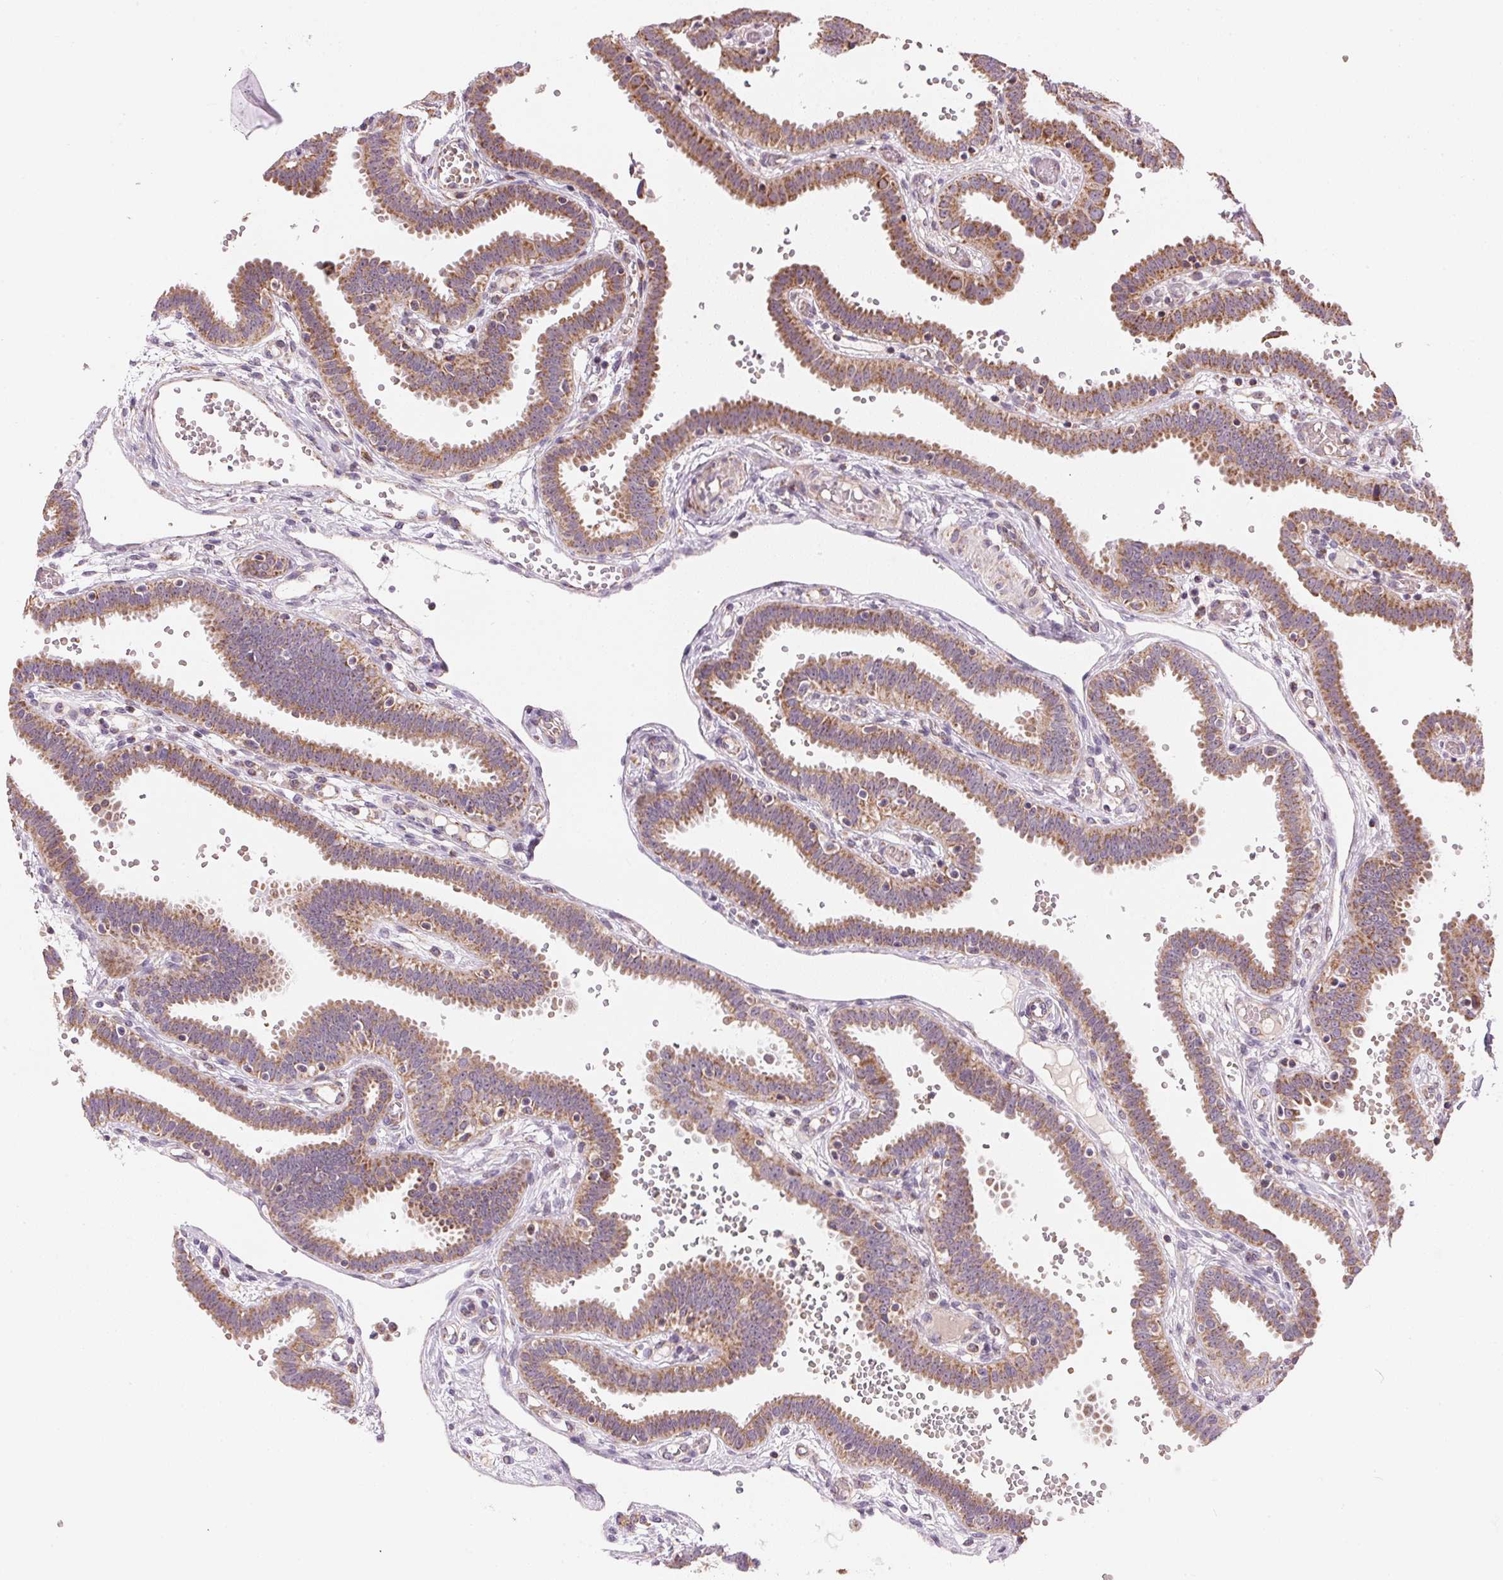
{"staining": {"intensity": "moderate", "quantity": ">75%", "location": "cytoplasmic/membranous"}, "tissue": "fallopian tube", "cell_type": "Glandular cells", "image_type": "normal", "snomed": [{"axis": "morphology", "description": "Normal tissue, NOS"}, {"axis": "topography", "description": "Fallopian tube"}], "caption": "Protein staining demonstrates moderate cytoplasmic/membranous staining in about >75% of glandular cells in unremarkable fallopian tube.", "gene": "COQ7", "patient": {"sex": "female", "age": 37}}